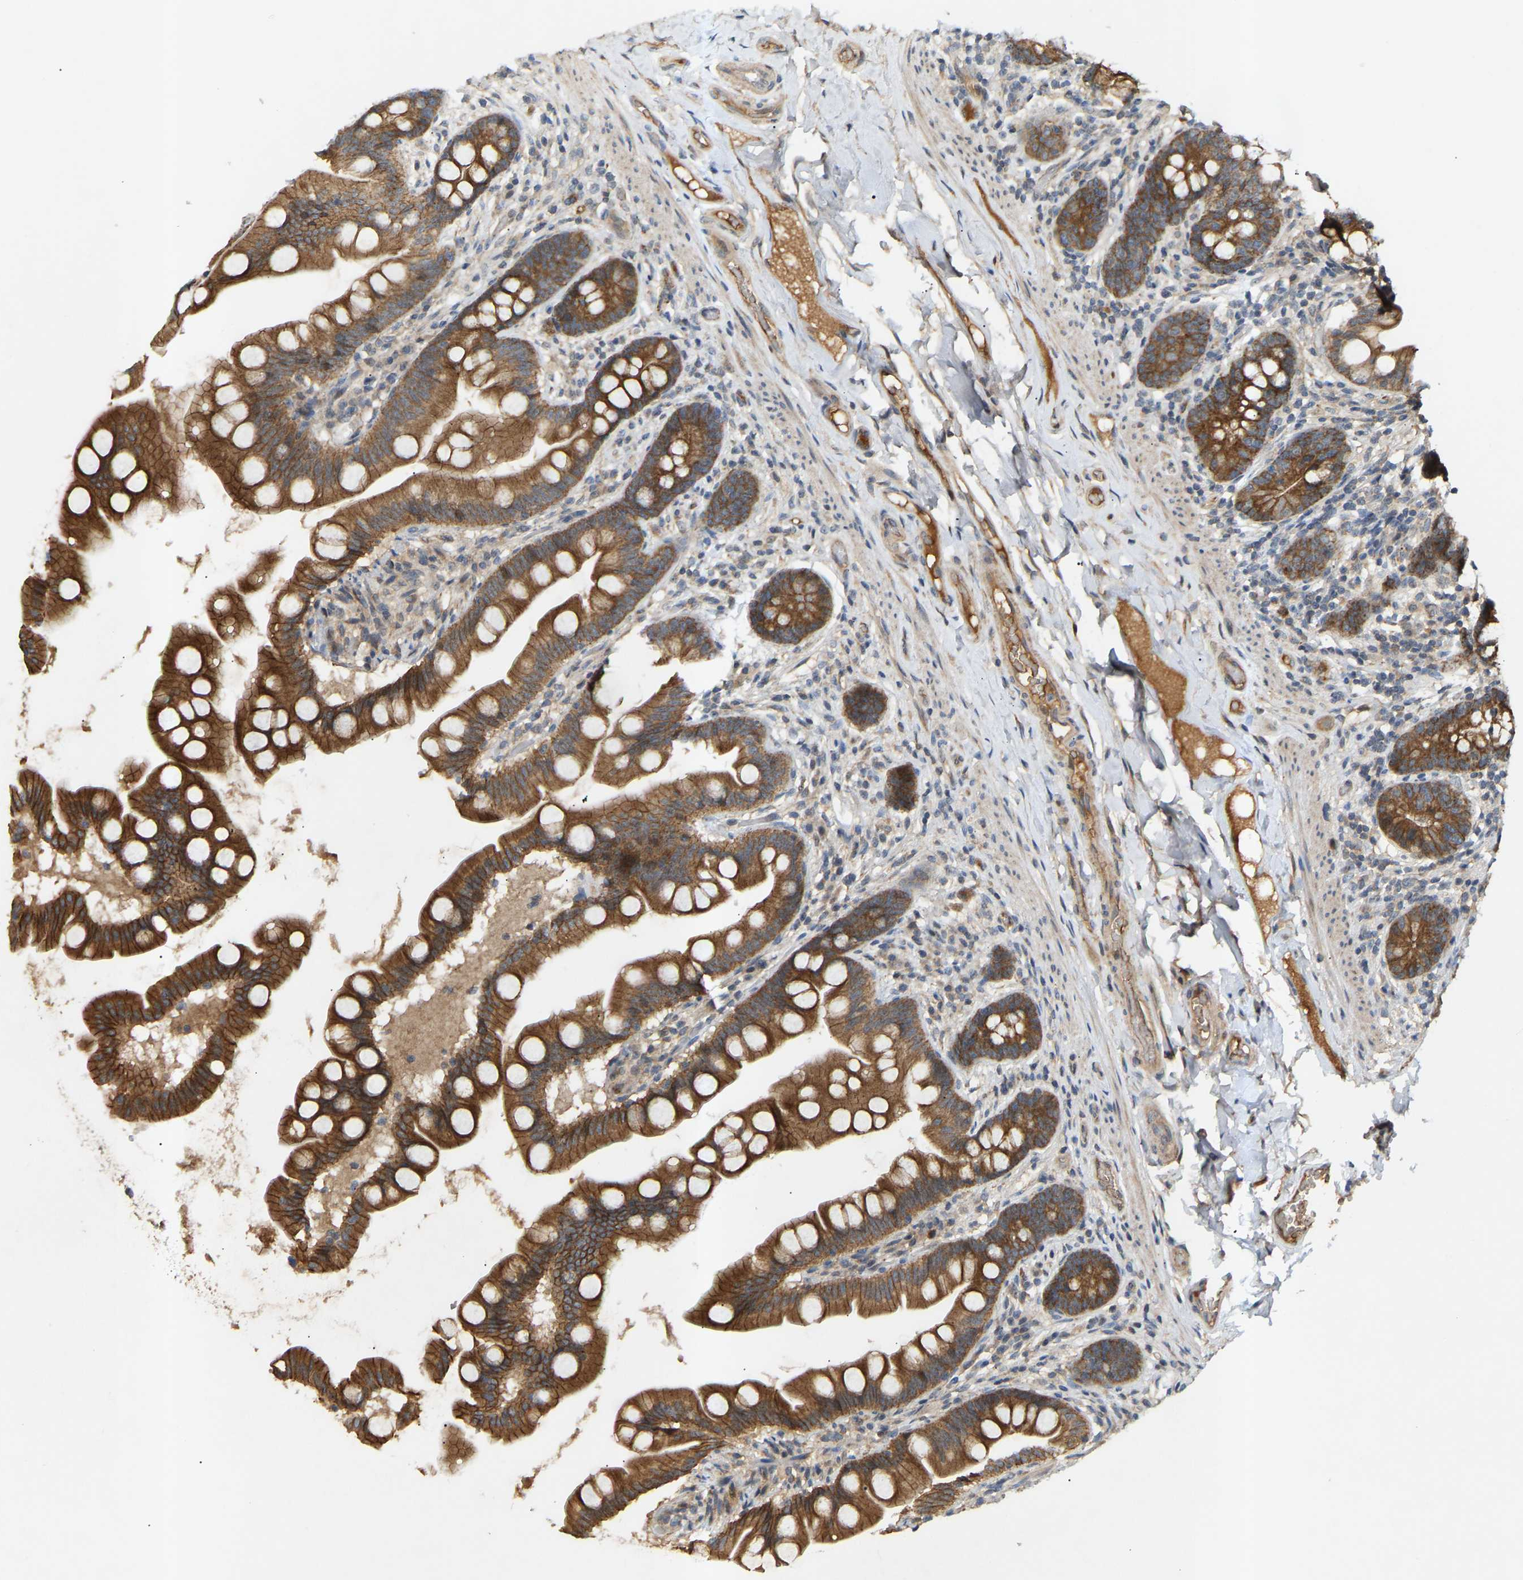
{"staining": {"intensity": "strong", "quantity": ">75%", "location": "cytoplasmic/membranous"}, "tissue": "small intestine", "cell_type": "Glandular cells", "image_type": "normal", "snomed": [{"axis": "morphology", "description": "Normal tissue, NOS"}, {"axis": "topography", "description": "Small intestine"}], "caption": "Immunohistochemistry photomicrograph of unremarkable small intestine stained for a protein (brown), which shows high levels of strong cytoplasmic/membranous staining in approximately >75% of glandular cells.", "gene": "ATP5MF", "patient": {"sex": "female", "age": 56}}